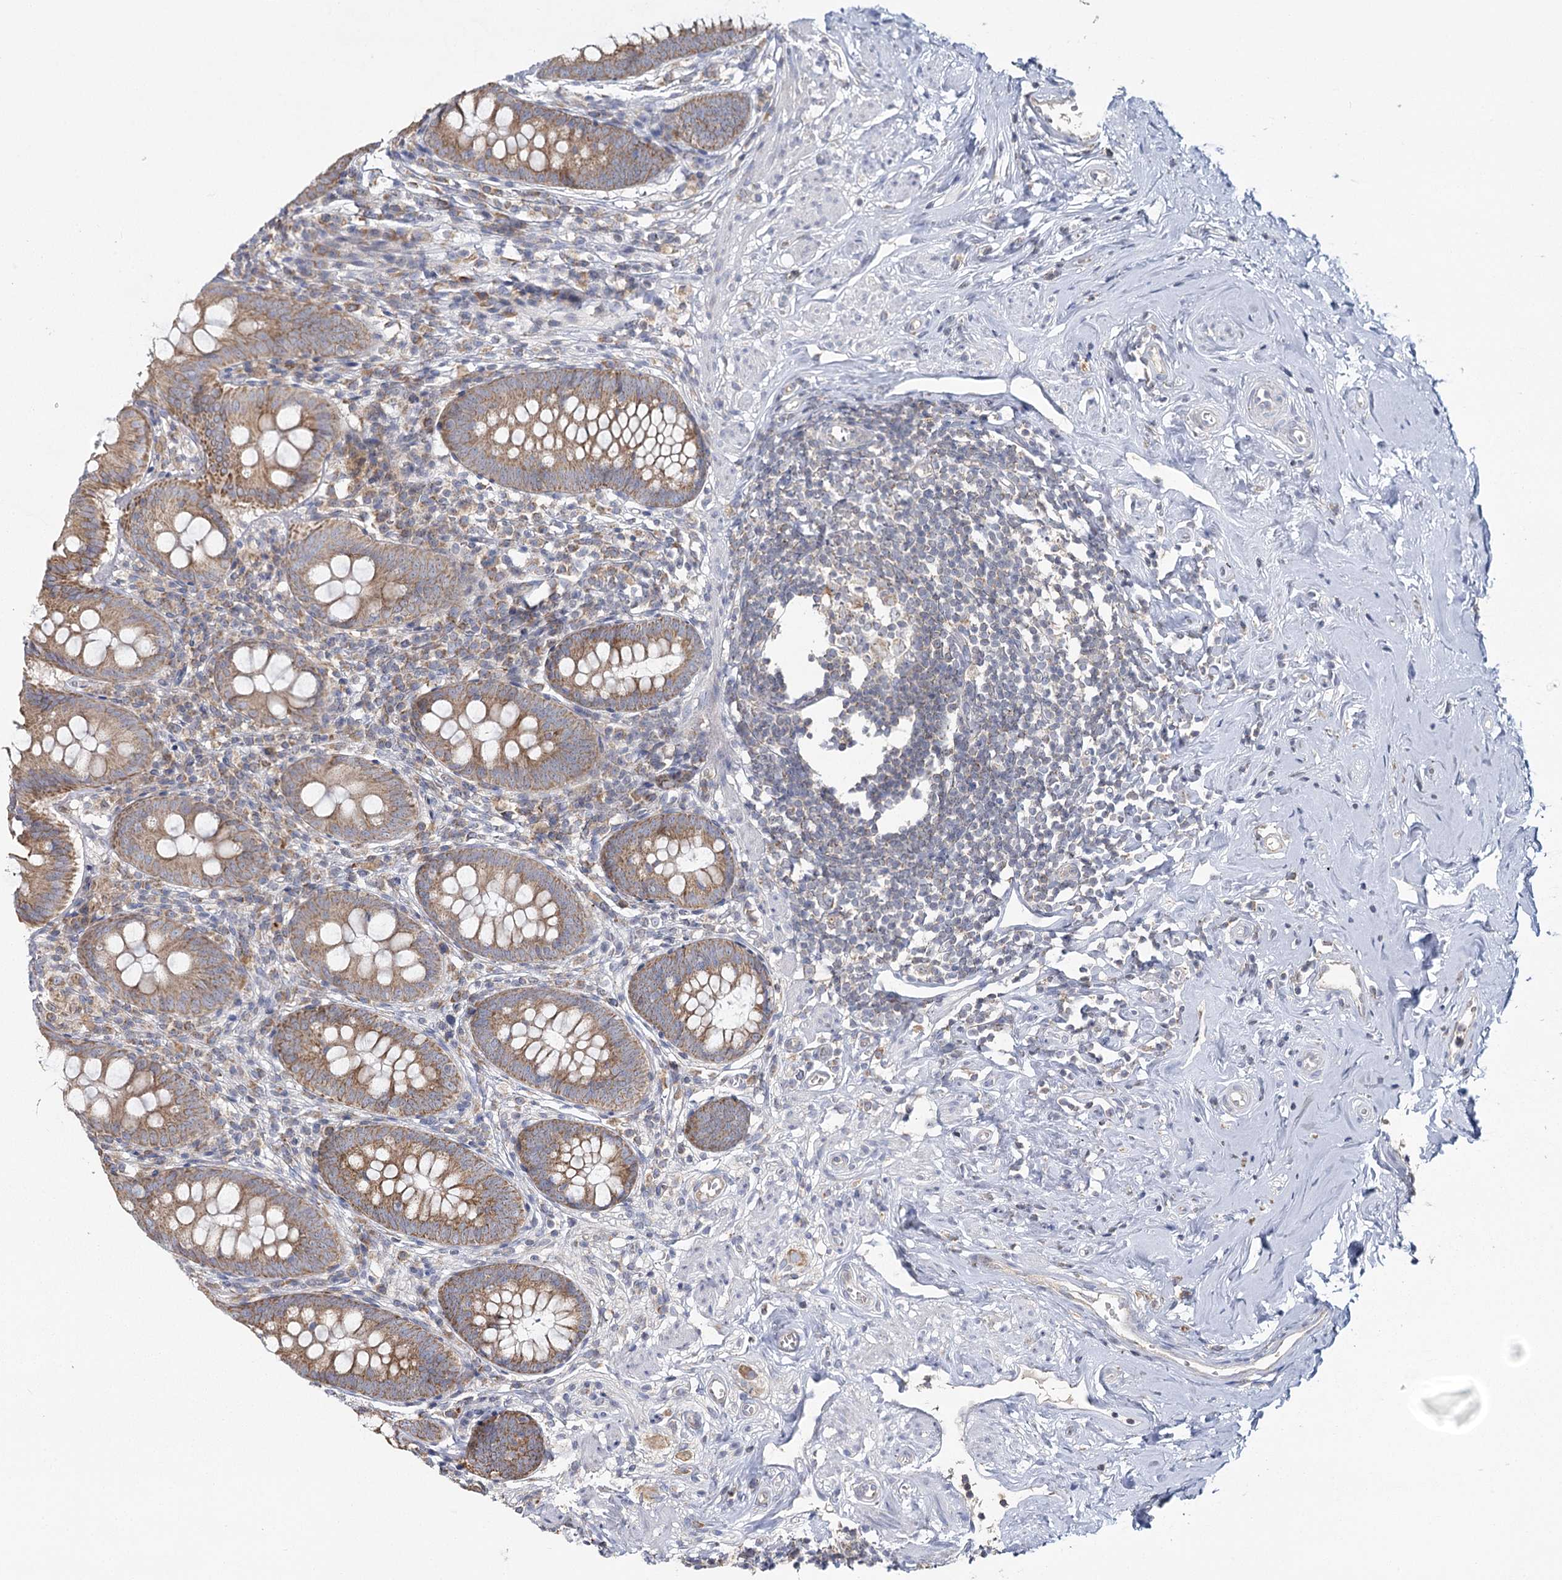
{"staining": {"intensity": "moderate", "quantity": ">75%", "location": "cytoplasmic/membranous"}, "tissue": "appendix", "cell_type": "Glandular cells", "image_type": "normal", "snomed": [{"axis": "morphology", "description": "Normal tissue, NOS"}, {"axis": "topography", "description": "Appendix"}], "caption": "Brown immunohistochemical staining in normal human appendix reveals moderate cytoplasmic/membranous expression in approximately >75% of glandular cells.", "gene": "ACOX2", "patient": {"sex": "female", "age": 51}}